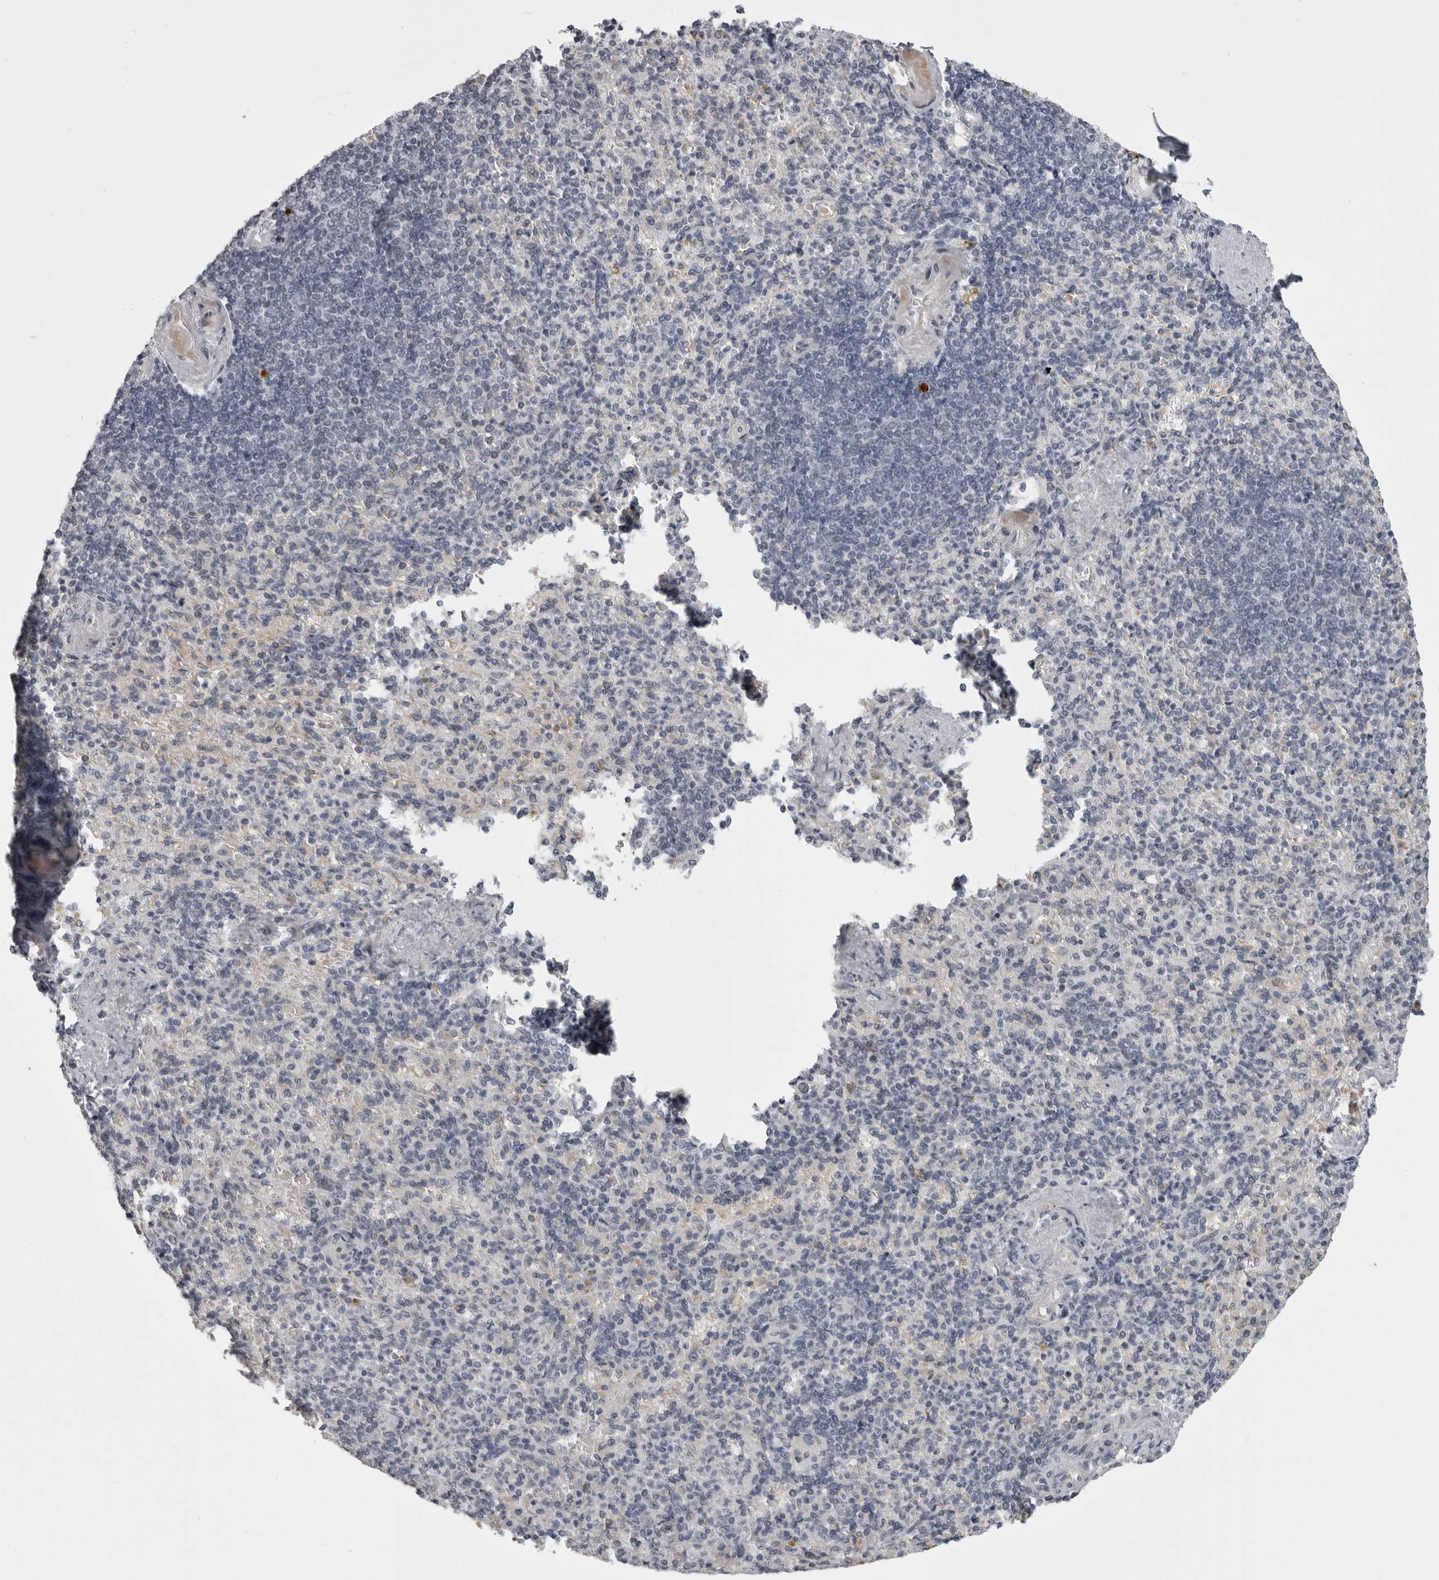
{"staining": {"intensity": "negative", "quantity": "none", "location": "none"}, "tissue": "spleen", "cell_type": "Cells in red pulp", "image_type": "normal", "snomed": [{"axis": "morphology", "description": "Normal tissue, NOS"}, {"axis": "topography", "description": "Spleen"}], "caption": "This is an immunohistochemistry (IHC) image of normal spleen. There is no expression in cells in red pulp.", "gene": "EPHA10", "patient": {"sex": "female", "age": 74}}